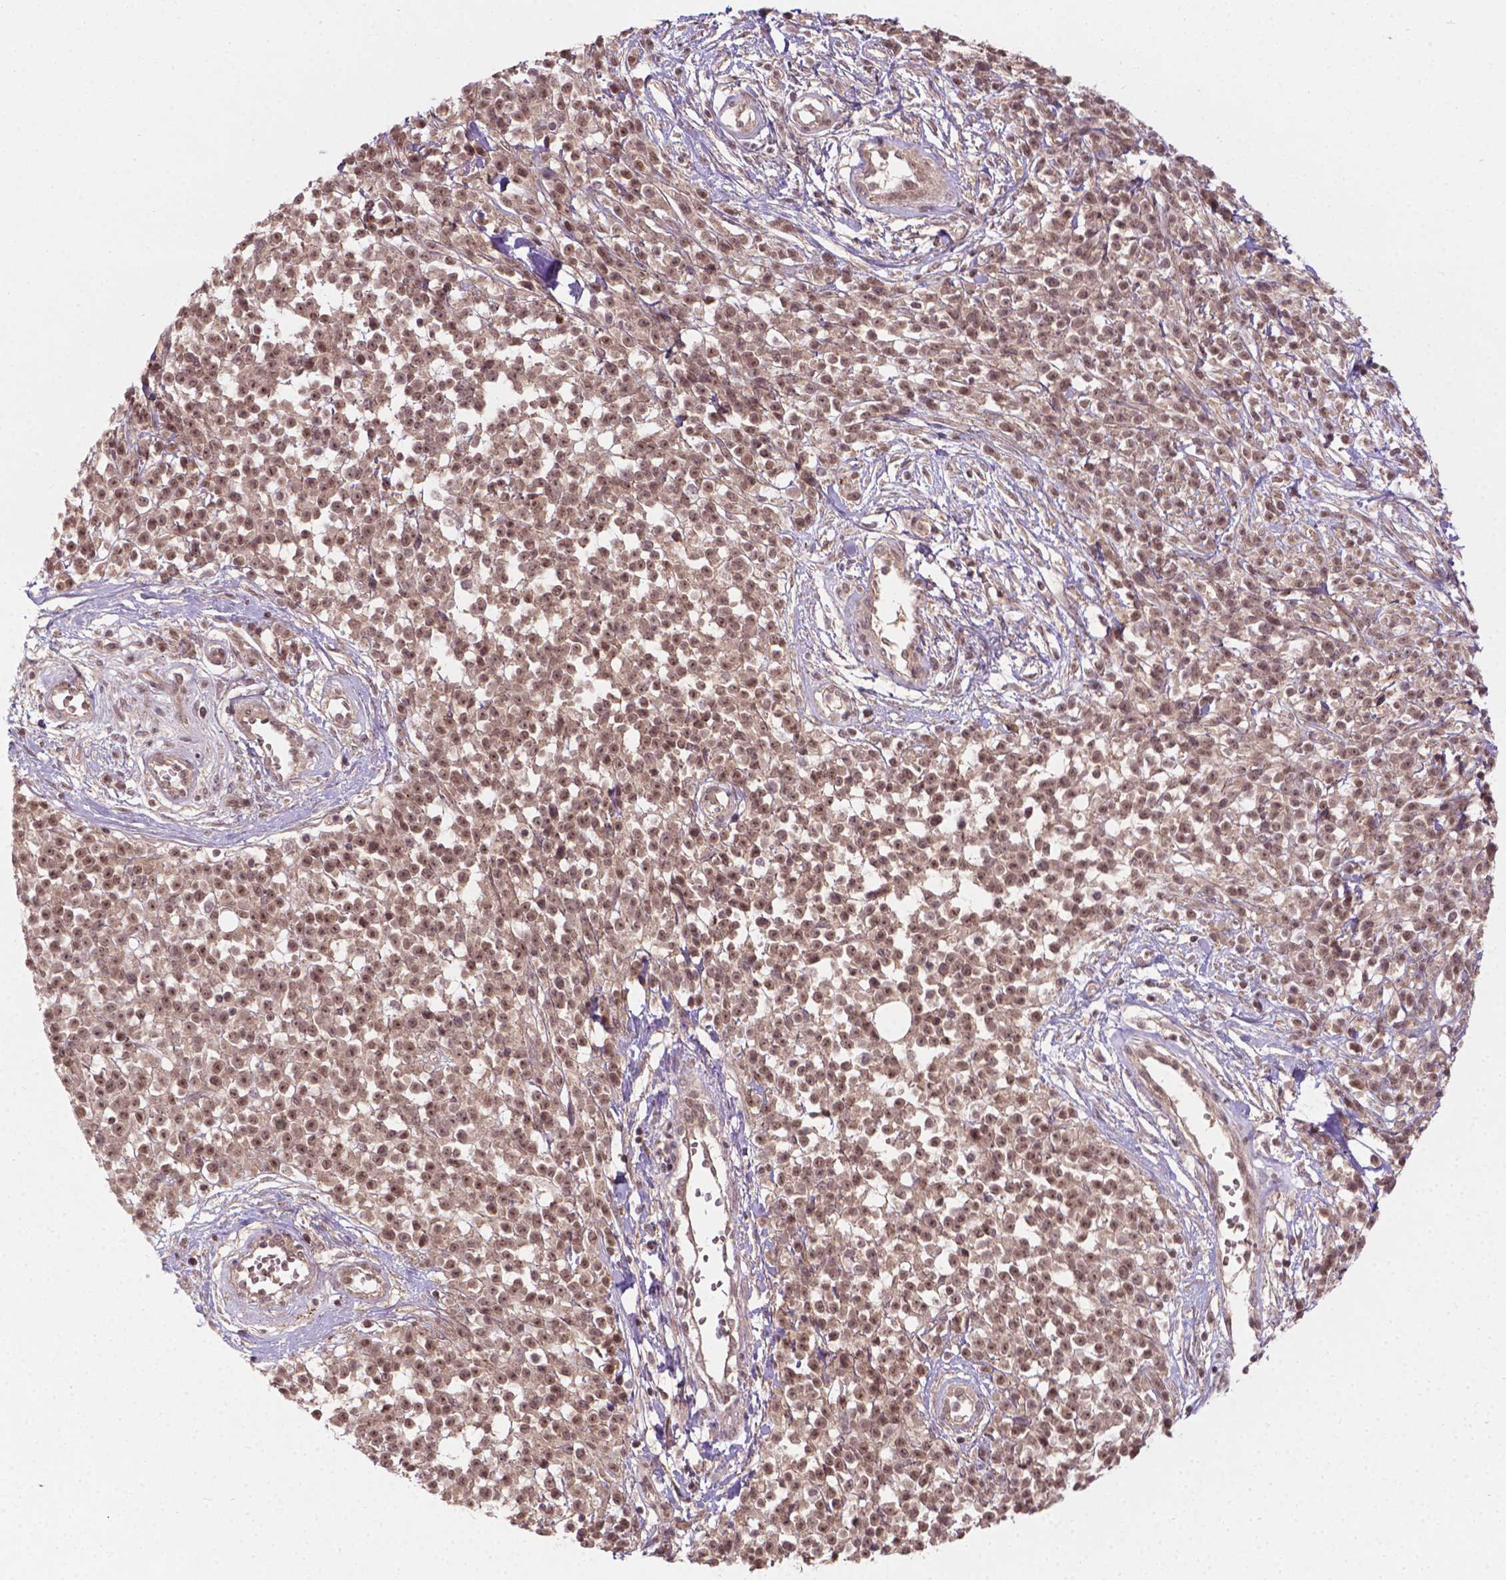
{"staining": {"intensity": "moderate", "quantity": ">75%", "location": "cytoplasmic/membranous,nuclear"}, "tissue": "melanoma", "cell_type": "Tumor cells", "image_type": "cancer", "snomed": [{"axis": "morphology", "description": "Malignant melanoma, NOS"}, {"axis": "topography", "description": "Skin"}, {"axis": "topography", "description": "Skin of trunk"}], "caption": "Approximately >75% of tumor cells in human malignant melanoma exhibit moderate cytoplasmic/membranous and nuclear protein positivity as visualized by brown immunohistochemical staining.", "gene": "ANKRD54", "patient": {"sex": "male", "age": 74}}